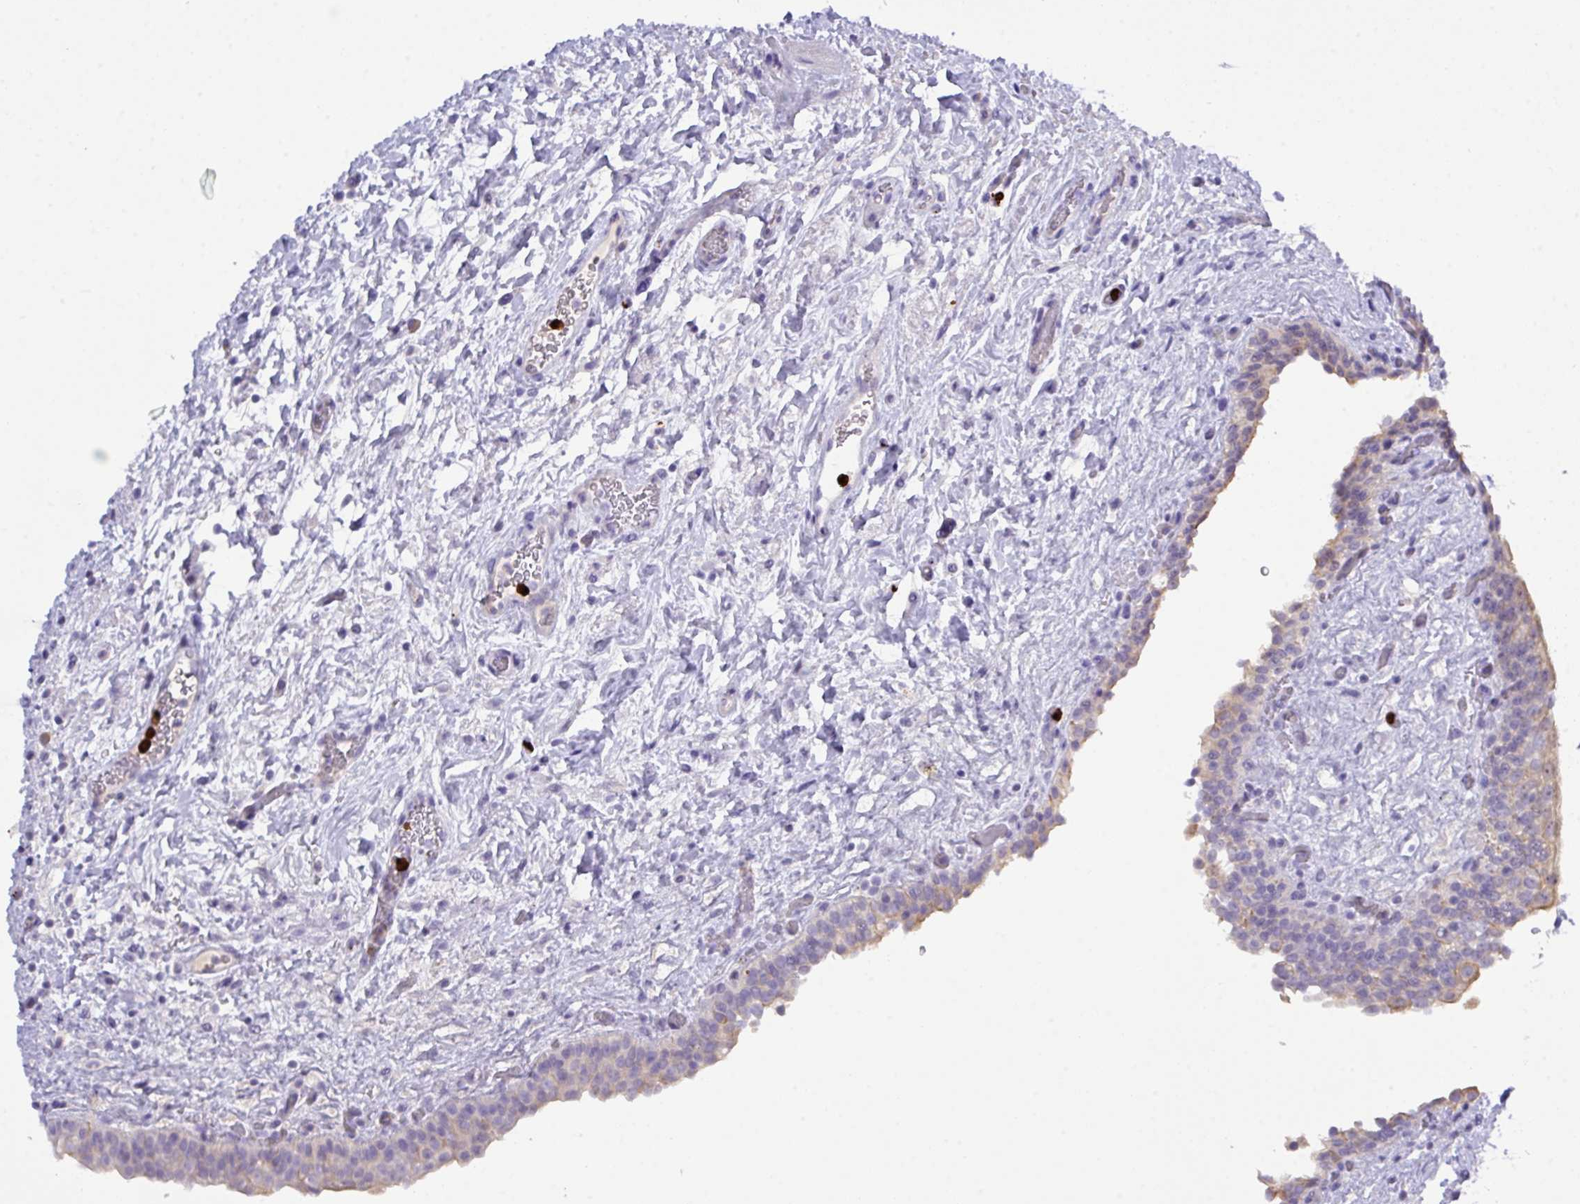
{"staining": {"intensity": "weak", "quantity": "<25%", "location": "cytoplasmic/membranous"}, "tissue": "urinary bladder", "cell_type": "Urothelial cells", "image_type": "normal", "snomed": [{"axis": "morphology", "description": "Normal tissue, NOS"}, {"axis": "topography", "description": "Urinary bladder"}], "caption": "The micrograph demonstrates no staining of urothelial cells in benign urinary bladder.", "gene": "MRM2", "patient": {"sex": "male", "age": 69}}